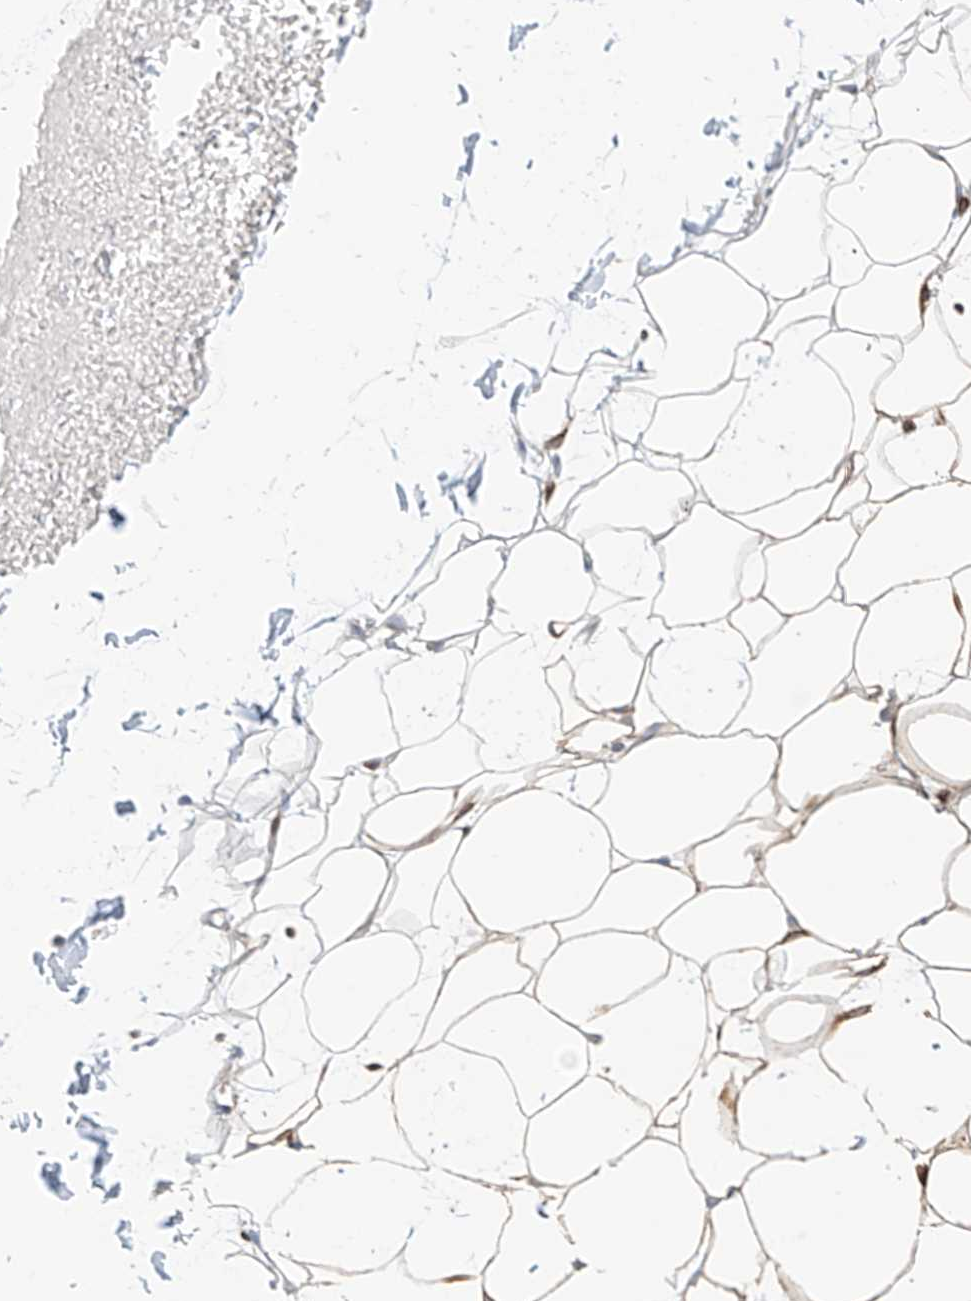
{"staining": {"intensity": "moderate", "quantity": "<25%", "location": "cytoplasmic/membranous"}, "tissue": "adipose tissue", "cell_type": "Adipocytes", "image_type": "normal", "snomed": [{"axis": "morphology", "description": "Normal tissue, NOS"}, {"axis": "topography", "description": "Breast"}], "caption": "IHC photomicrograph of normal adipose tissue: human adipose tissue stained using immunohistochemistry exhibits low levels of moderate protein expression localized specifically in the cytoplasmic/membranous of adipocytes, appearing as a cytoplasmic/membranous brown color.", "gene": "PCYOX1", "patient": {"sex": "female", "age": 23}}